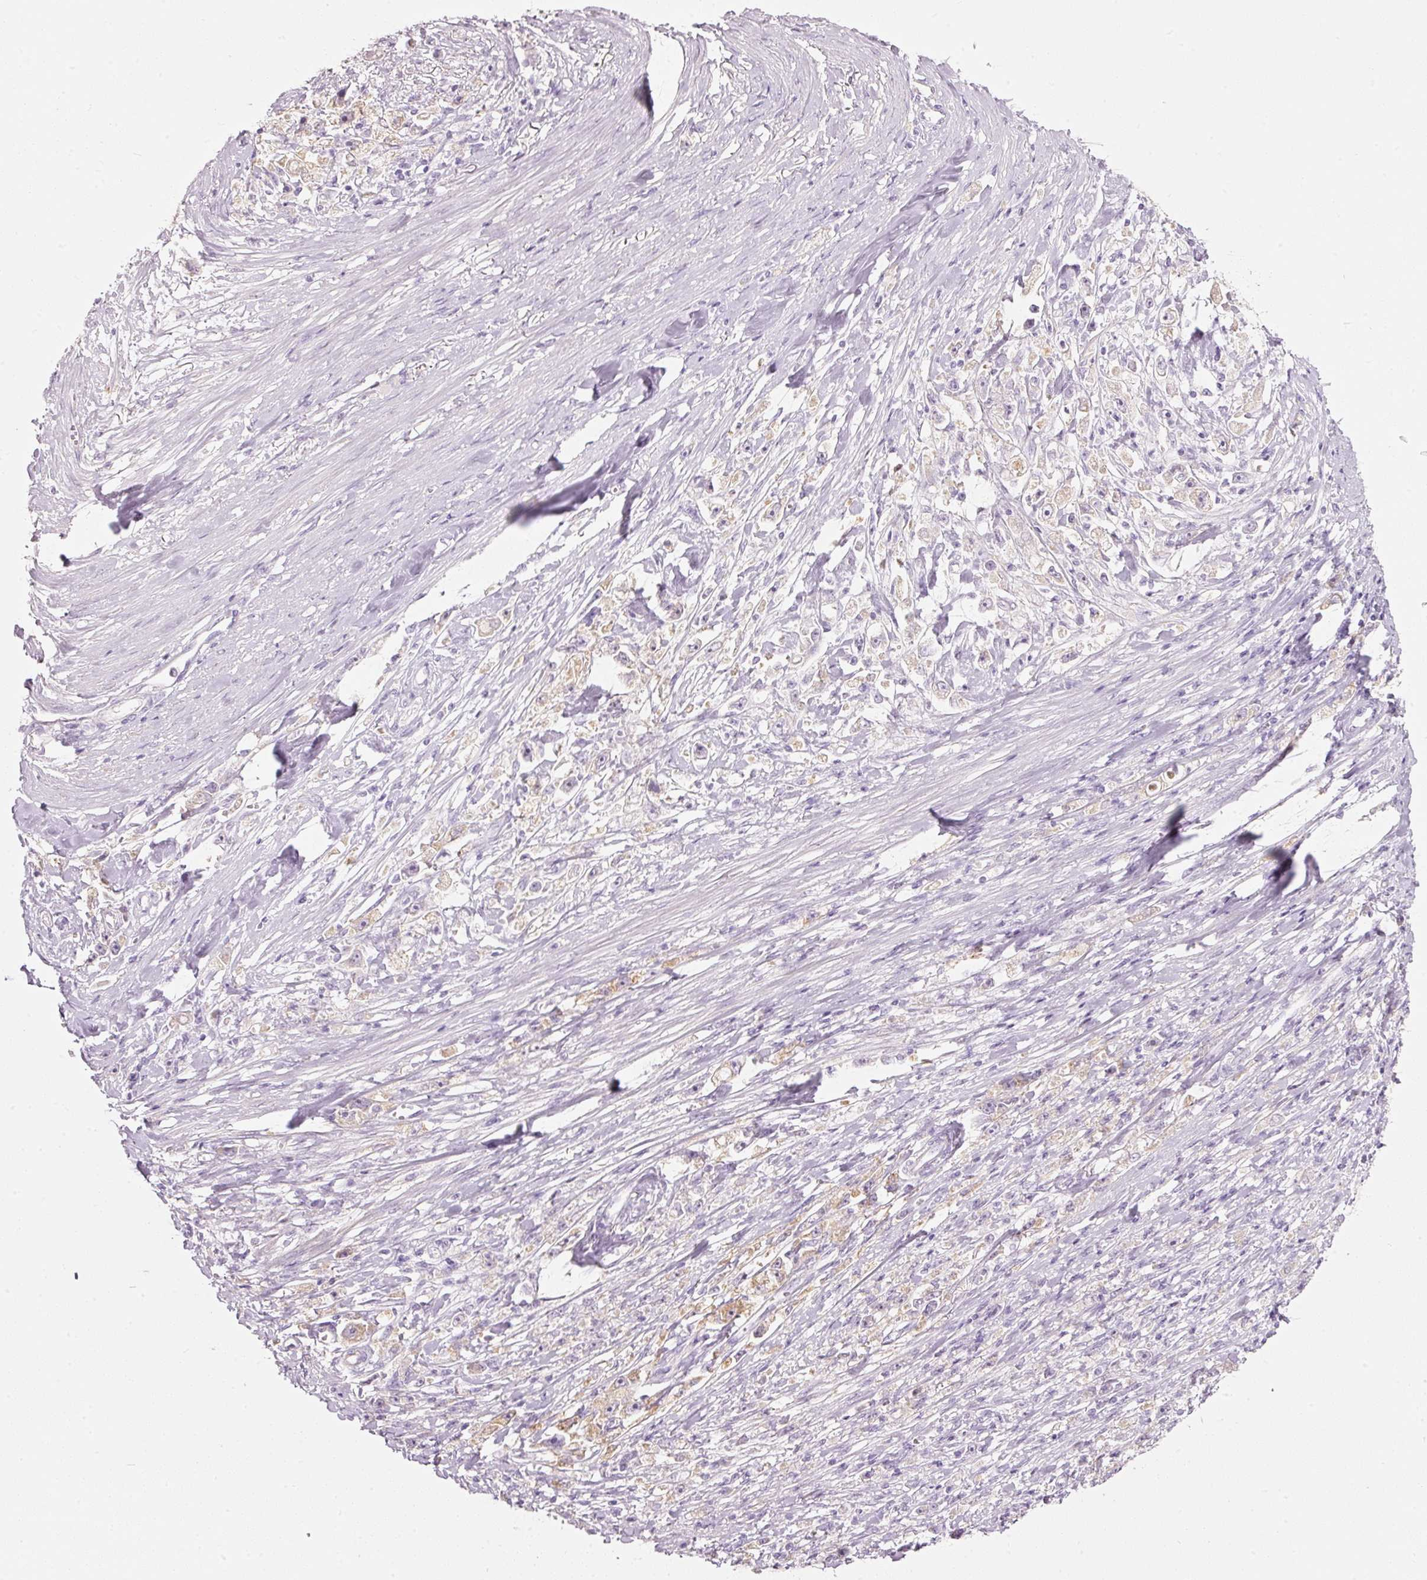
{"staining": {"intensity": "moderate", "quantity": "<25%", "location": "cytoplasmic/membranous"}, "tissue": "stomach cancer", "cell_type": "Tumor cells", "image_type": "cancer", "snomed": [{"axis": "morphology", "description": "Adenocarcinoma, NOS"}, {"axis": "topography", "description": "Stomach"}], "caption": "Immunohistochemical staining of human stomach cancer exhibits low levels of moderate cytoplasmic/membranous expression in approximately <25% of tumor cells. The protein is stained brown, and the nuclei are stained in blue (DAB (3,3'-diaminobenzidine) IHC with brightfield microscopy, high magnification).", "gene": "PDXDC1", "patient": {"sex": "female", "age": 59}}